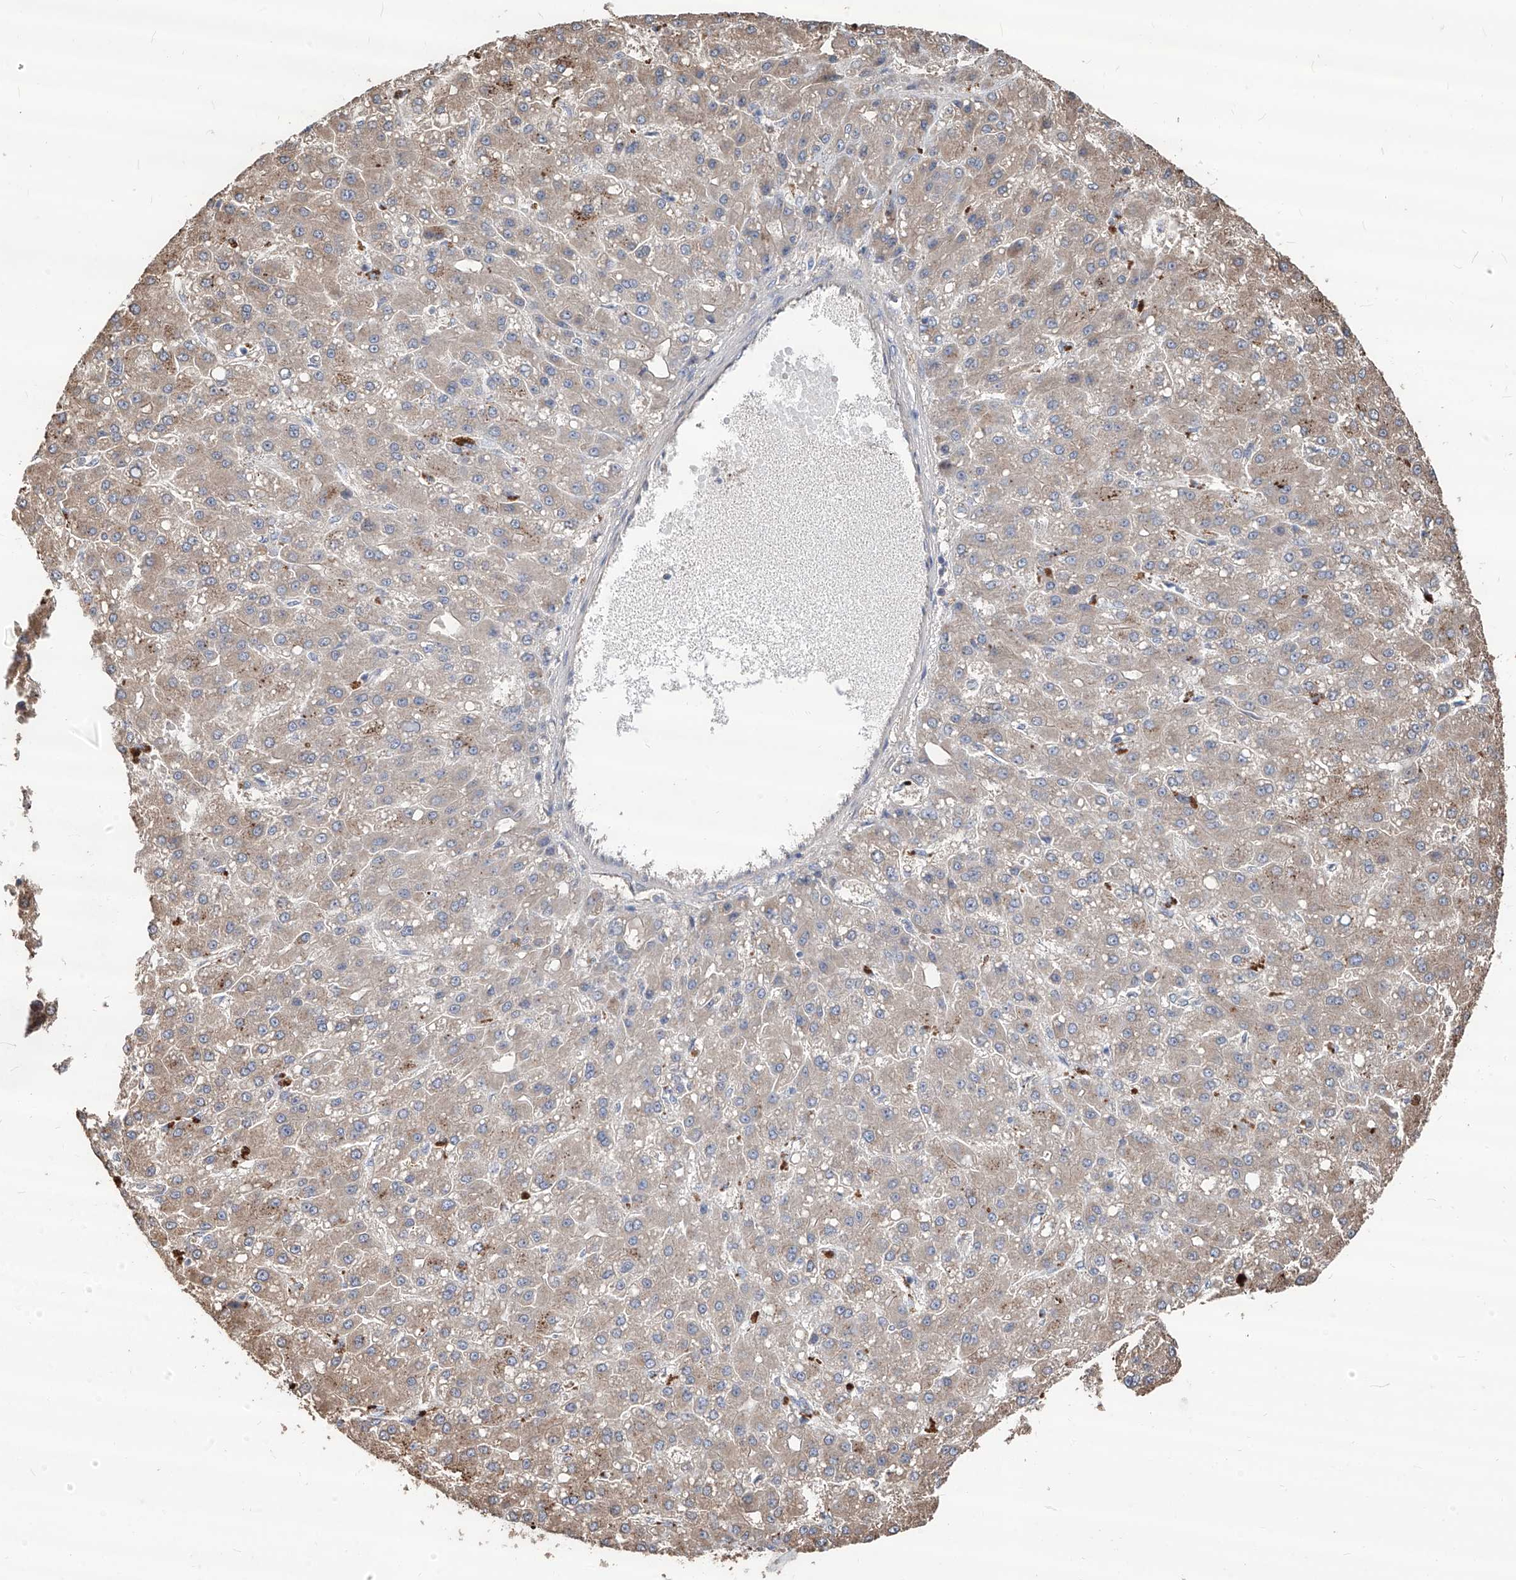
{"staining": {"intensity": "weak", "quantity": "25%-75%", "location": "cytoplasmic/membranous"}, "tissue": "liver cancer", "cell_type": "Tumor cells", "image_type": "cancer", "snomed": [{"axis": "morphology", "description": "Carcinoma, Hepatocellular, NOS"}, {"axis": "topography", "description": "Liver"}], "caption": "DAB immunohistochemical staining of human liver cancer reveals weak cytoplasmic/membranous protein expression in about 25%-75% of tumor cells.", "gene": "EDN1", "patient": {"sex": "male", "age": 67}}